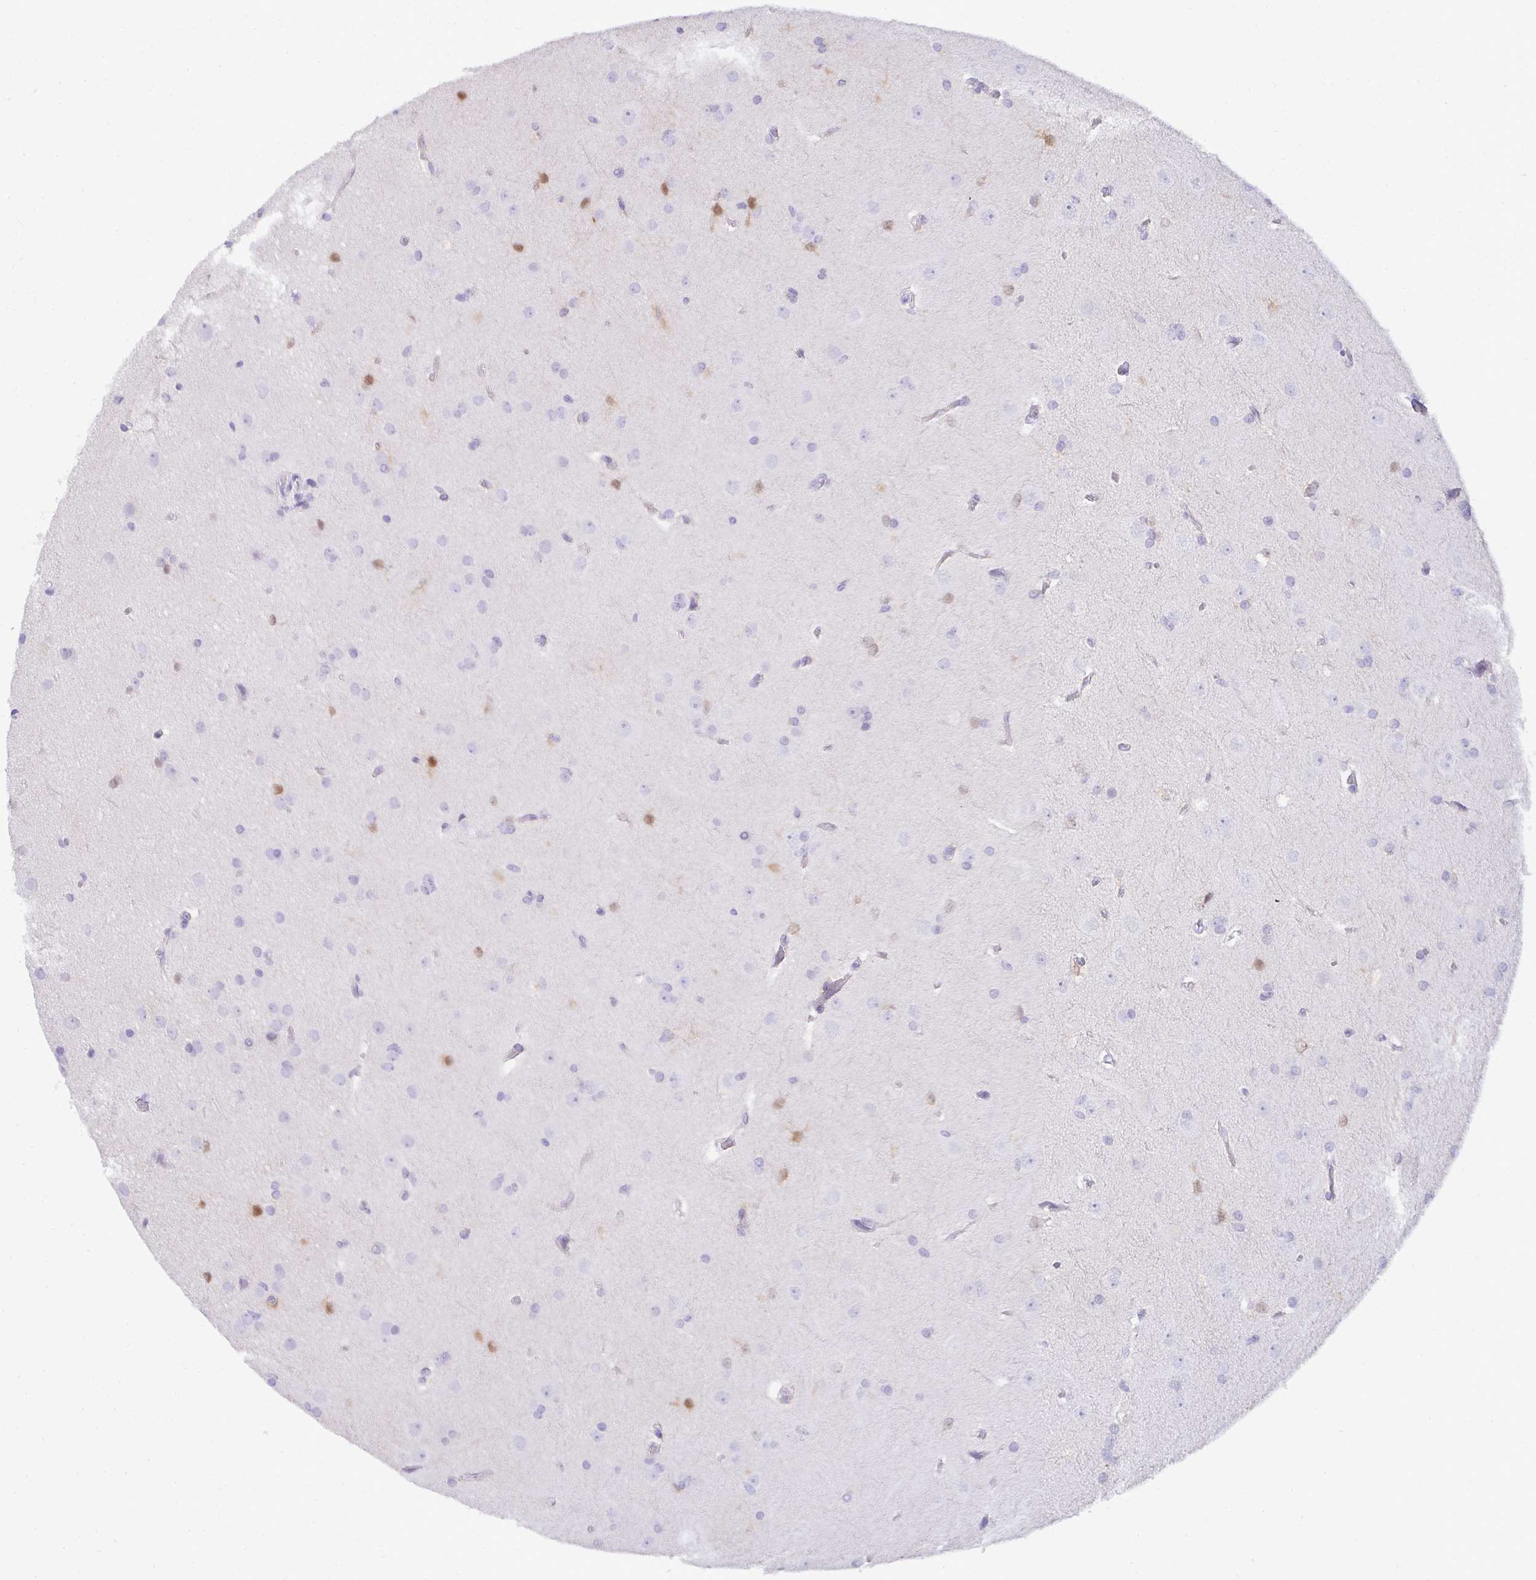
{"staining": {"intensity": "negative", "quantity": "none", "location": "none"}, "tissue": "glioma", "cell_type": "Tumor cells", "image_type": "cancer", "snomed": [{"axis": "morphology", "description": "Glioma, malignant, Low grade"}, {"axis": "topography", "description": "Brain"}], "caption": "Tumor cells show no significant protein positivity in malignant glioma (low-grade). Brightfield microscopy of IHC stained with DAB (brown) and hematoxylin (blue), captured at high magnification.", "gene": "HSPB6", "patient": {"sex": "female", "age": 34}}